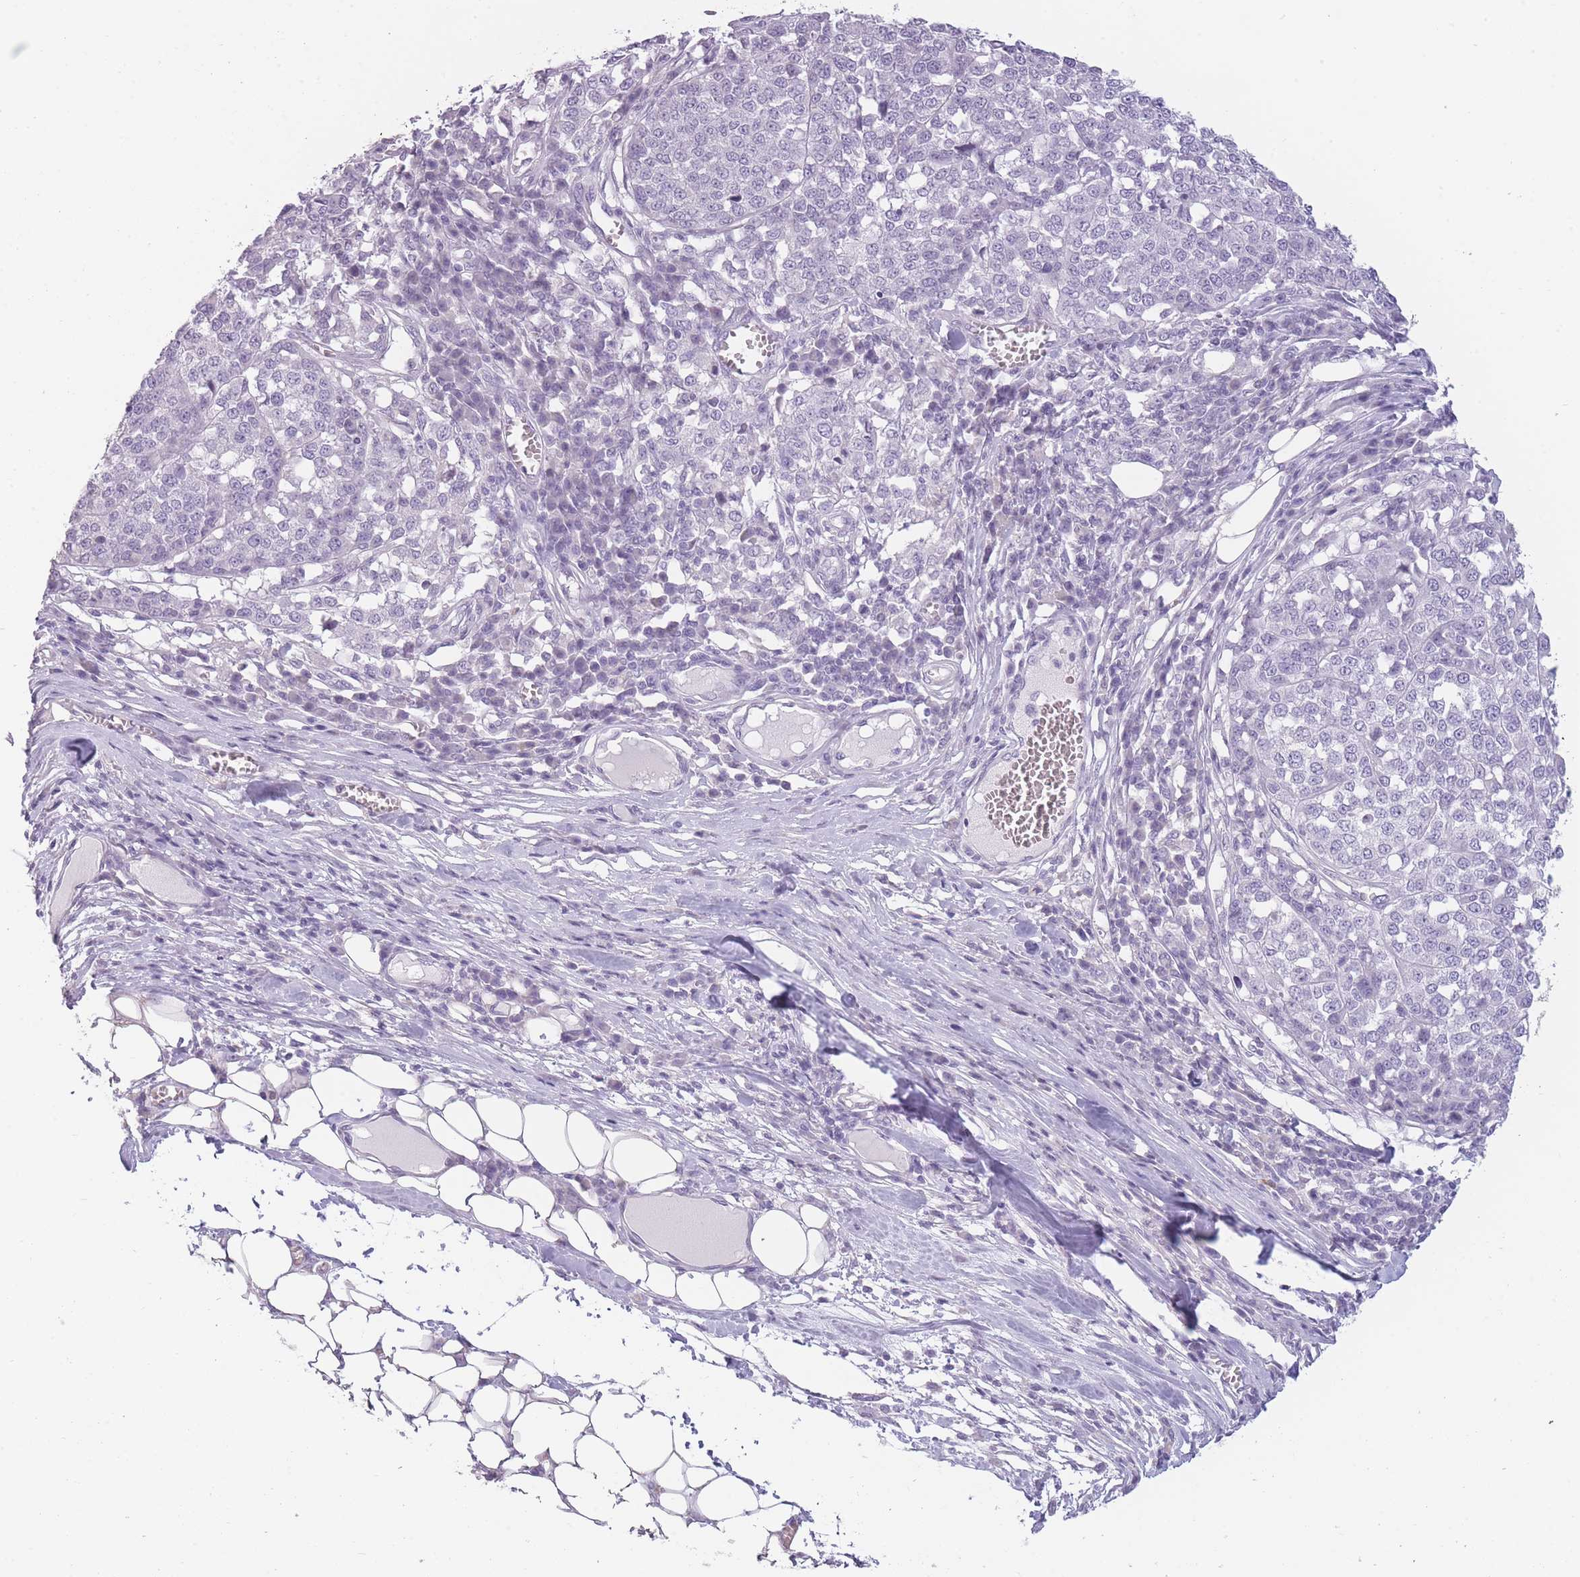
{"staining": {"intensity": "negative", "quantity": "none", "location": "none"}, "tissue": "melanoma", "cell_type": "Tumor cells", "image_type": "cancer", "snomed": [{"axis": "morphology", "description": "Malignant melanoma, Metastatic site"}, {"axis": "topography", "description": "Lymph node"}], "caption": "This is a image of immunohistochemistry (IHC) staining of malignant melanoma (metastatic site), which shows no positivity in tumor cells.", "gene": "TMEM236", "patient": {"sex": "male", "age": 44}}